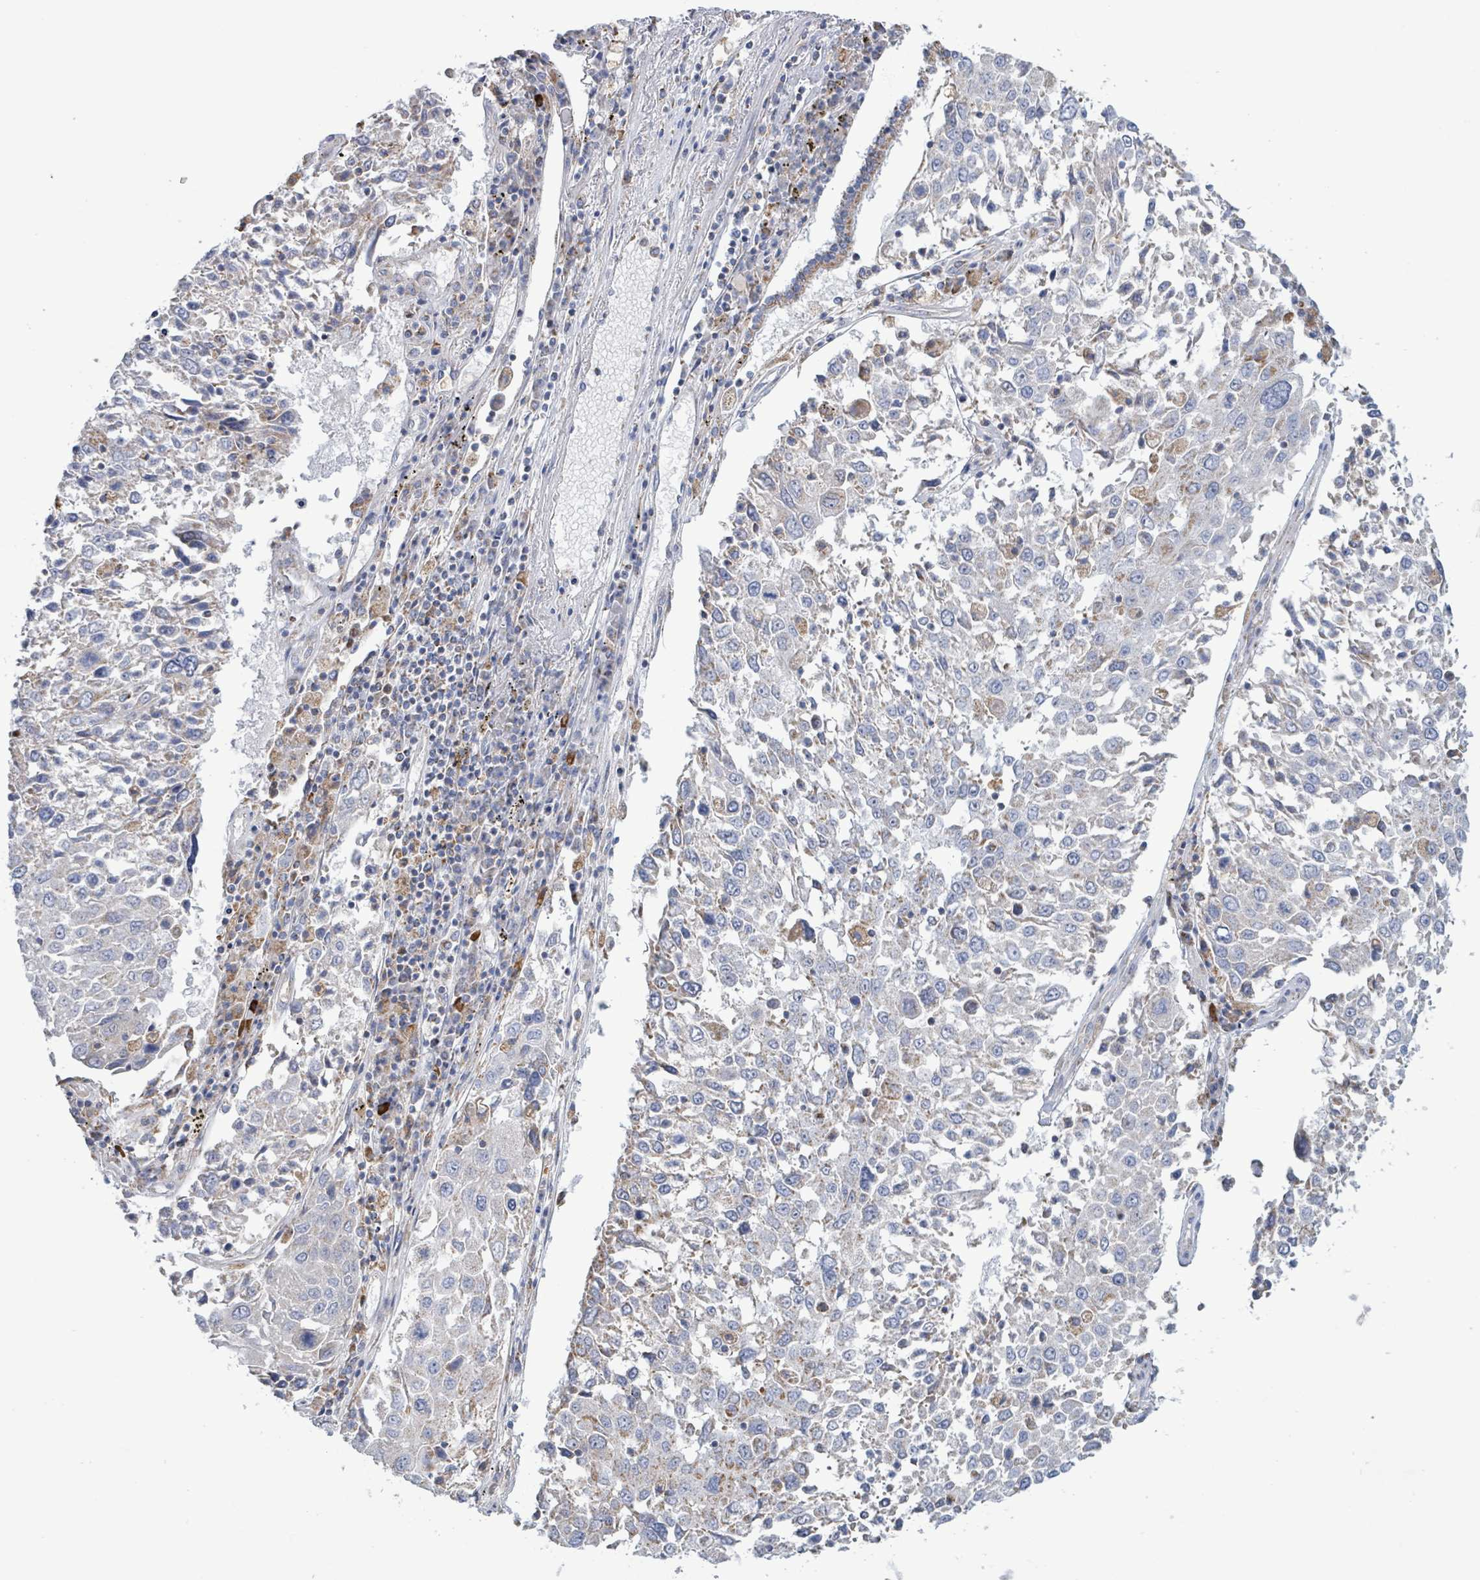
{"staining": {"intensity": "negative", "quantity": "none", "location": "none"}, "tissue": "lung cancer", "cell_type": "Tumor cells", "image_type": "cancer", "snomed": [{"axis": "morphology", "description": "Squamous cell carcinoma, NOS"}, {"axis": "topography", "description": "Lung"}], "caption": "Histopathology image shows no protein staining in tumor cells of lung squamous cell carcinoma tissue.", "gene": "AKR1C4", "patient": {"sex": "male", "age": 65}}